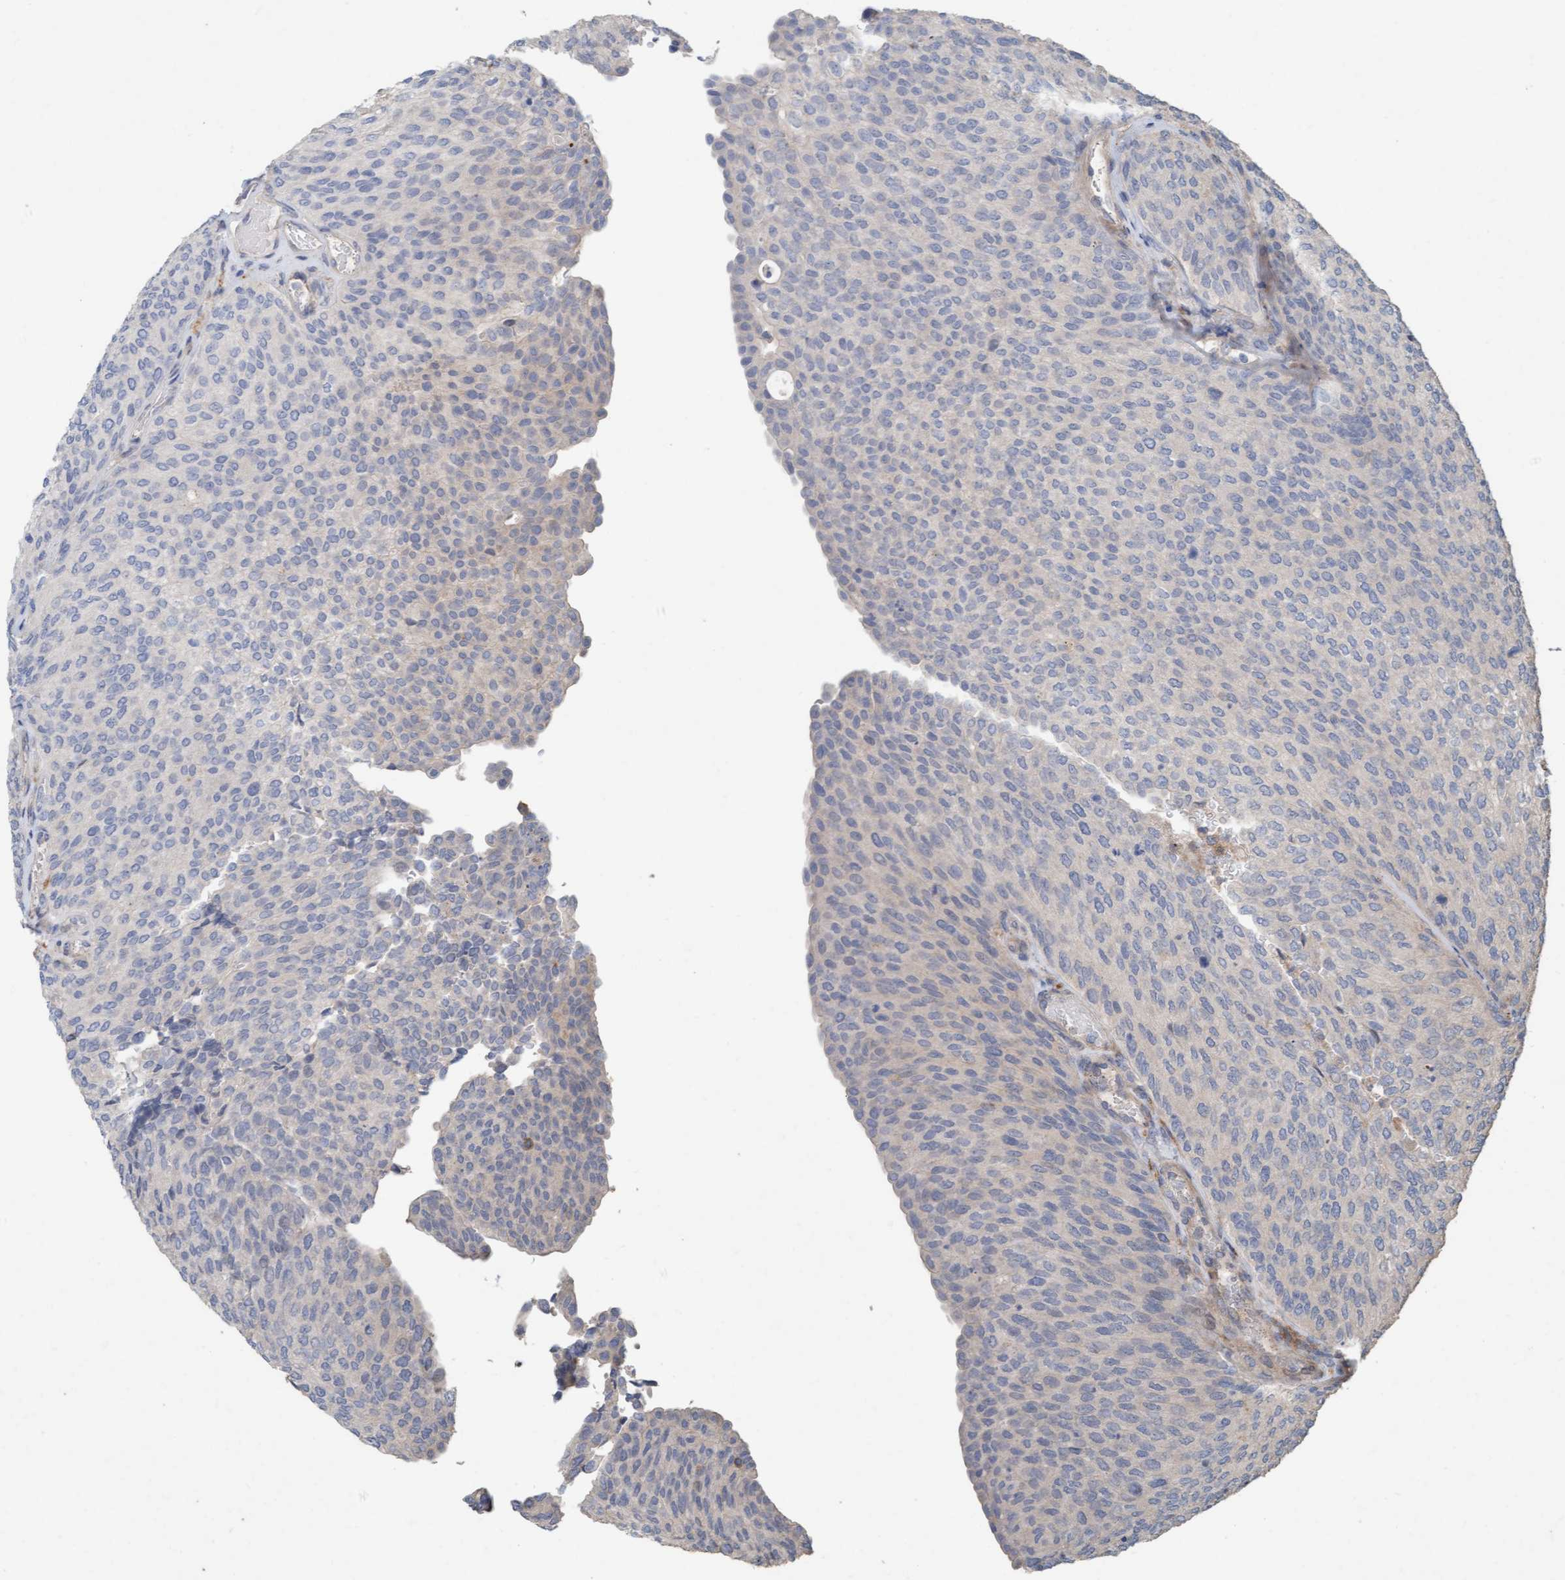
{"staining": {"intensity": "negative", "quantity": "none", "location": "none"}, "tissue": "urothelial cancer", "cell_type": "Tumor cells", "image_type": "cancer", "snomed": [{"axis": "morphology", "description": "Urothelial carcinoma, Low grade"}, {"axis": "topography", "description": "Urinary bladder"}], "caption": "Human urothelial carcinoma (low-grade) stained for a protein using immunohistochemistry (IHC) shows no positivity in tumor cells.", "gene": "LONRF1", "patient": {"sex": "female", "age": 79}}